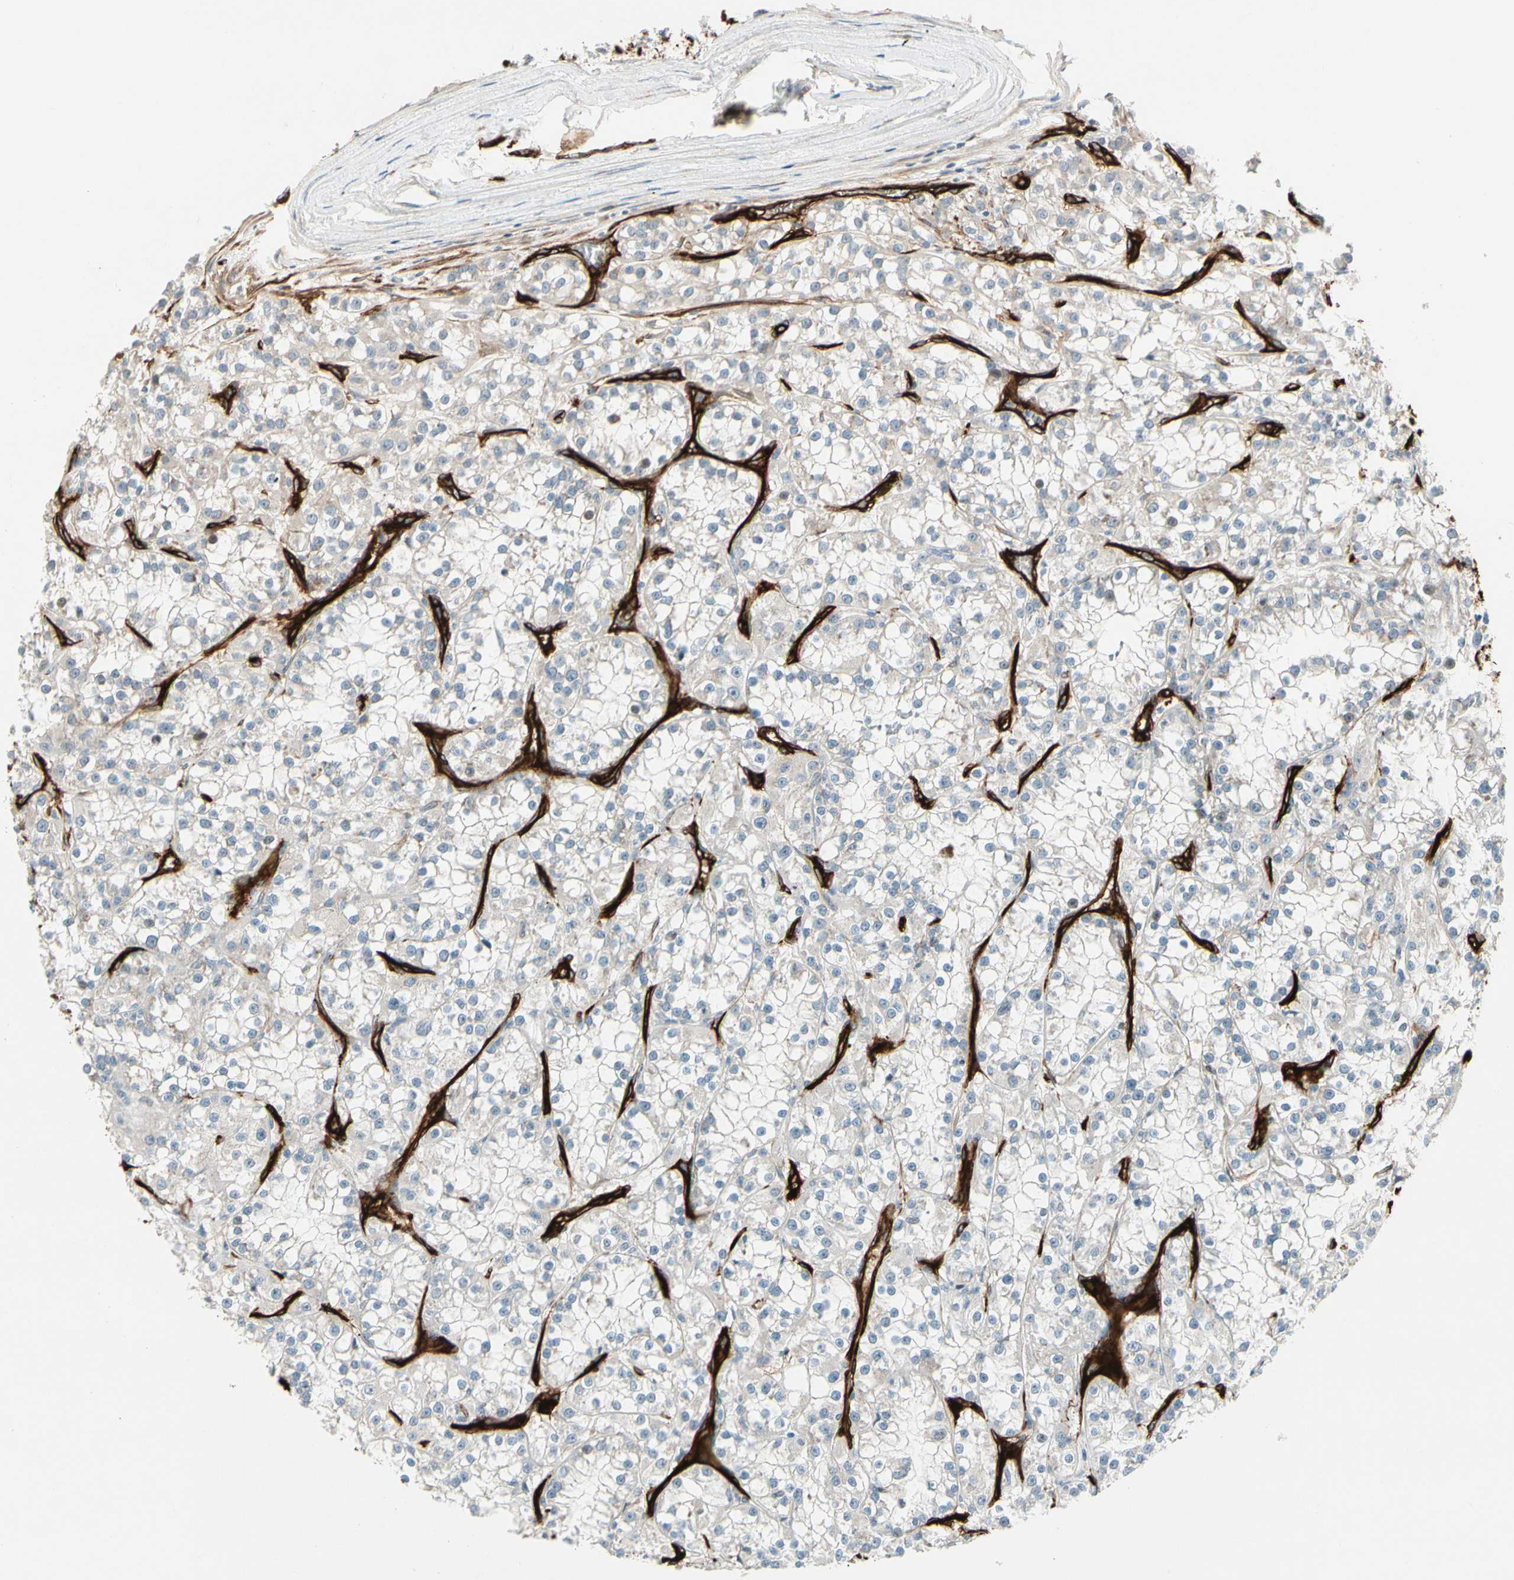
{"staining": {"intensity": "negative", "quantity": "none", "location": "none"}, "tissue": "renal cancer", "cell_type": "Tumor cells", "image_type": "cancer", "snomed": [{"axis": "morphology", "description": "Adenocarcinoma, NOS"}, {"axis": "topography", "description": "Kidney"}], "caption": "Human renal cancer stained for a protein using immunohistochemistry (IHC) exhibits no expression in tumor cells.", "gene": "MCAM", "patient": {"sex": "female", "age": 52}}